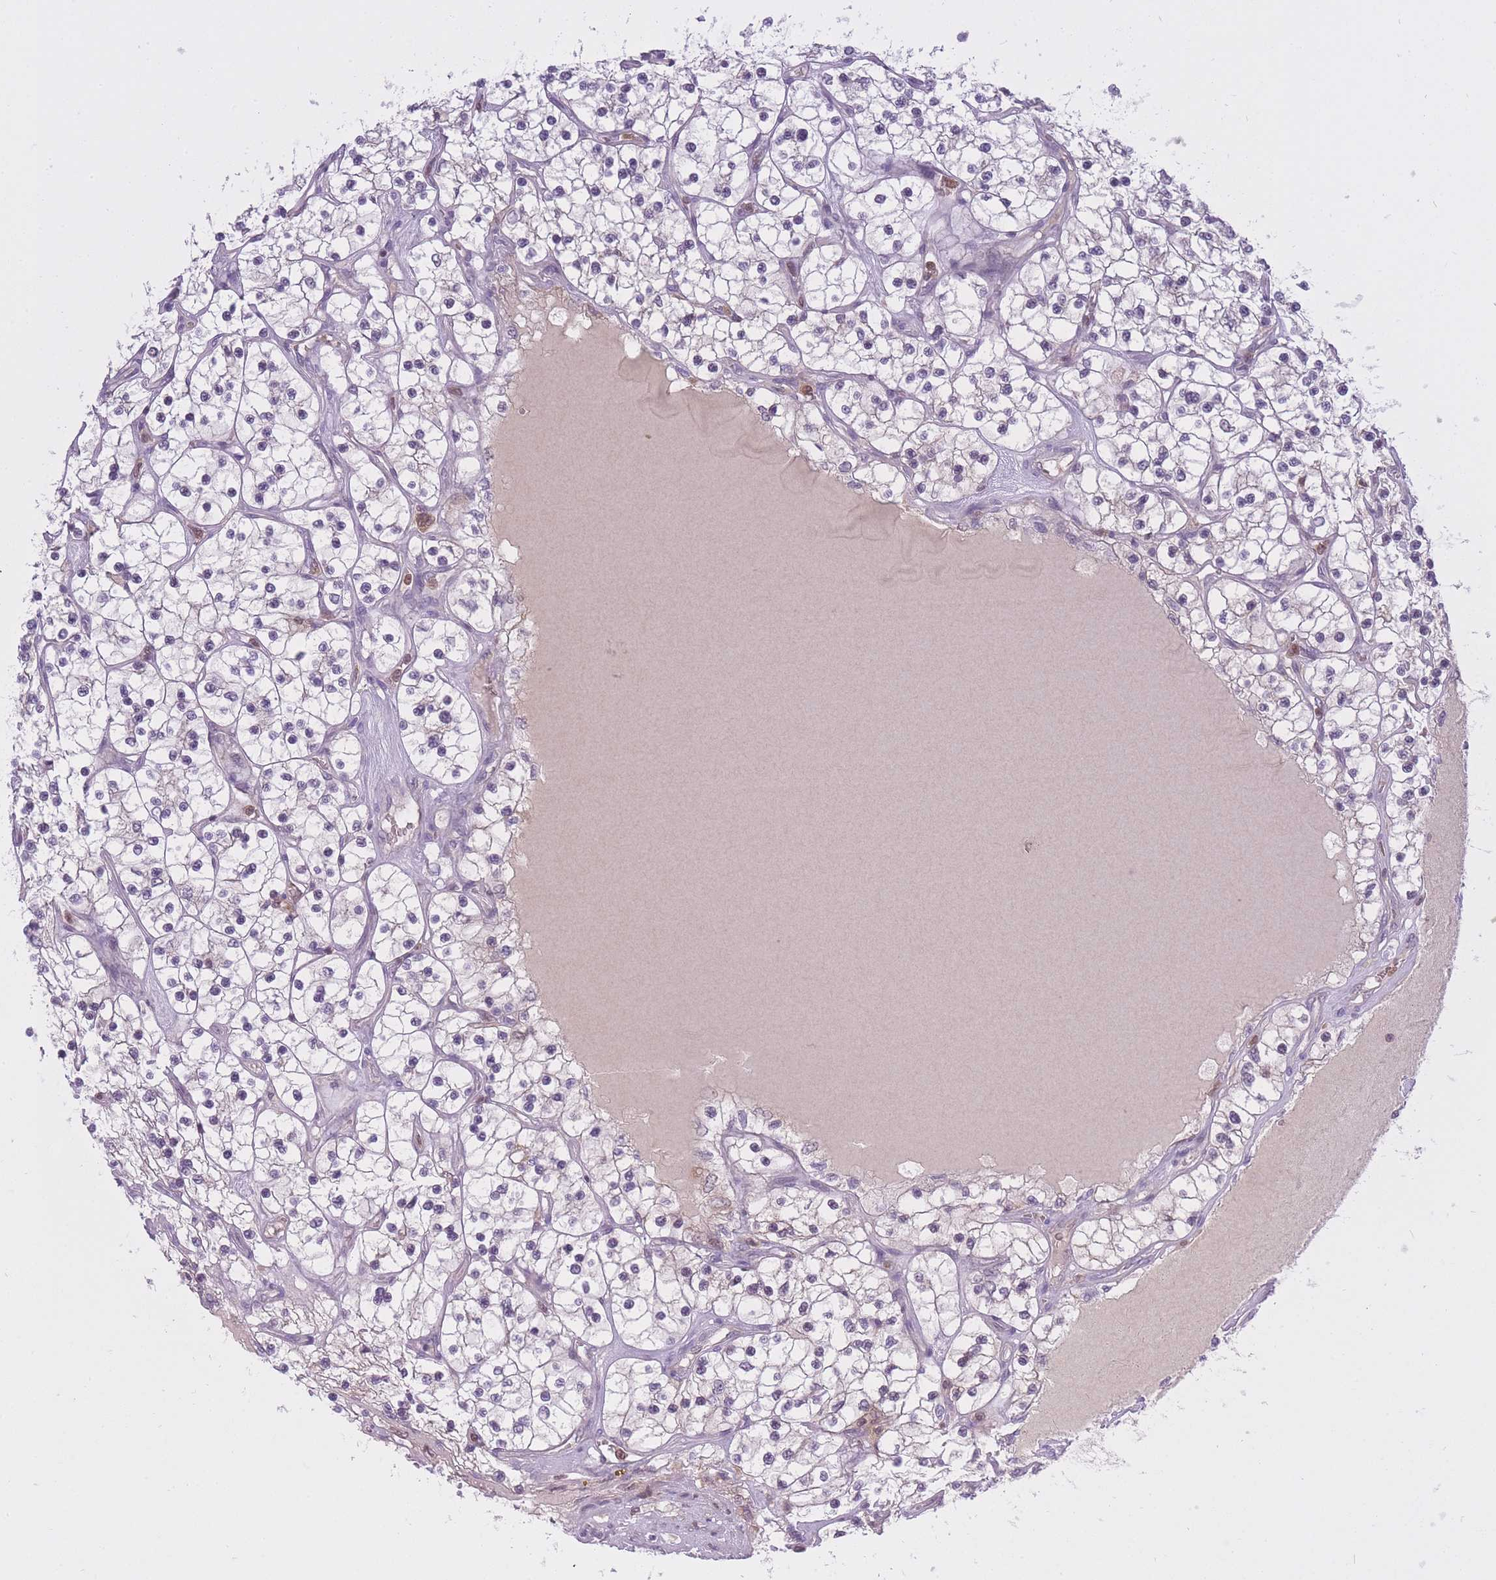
{"staining": {"intensity": "negative", "quantity": "none", "location": "none"}, "tissue": "renal cancer", "cell_type": "Tumor cells", "image_type": "cancer", "snomed": [{"axis": "morphology", "description": "Adenocarcinoma, NOS"}, {"axis": "topography", "description": "Kidney"}], "caption": "Immunohistochemical staining of adenocarcinoma (renal) demonstrates no significant expression in tumor cells.", "gene": "CXorf38", "patient": {"sex": "female", "age": 69}}